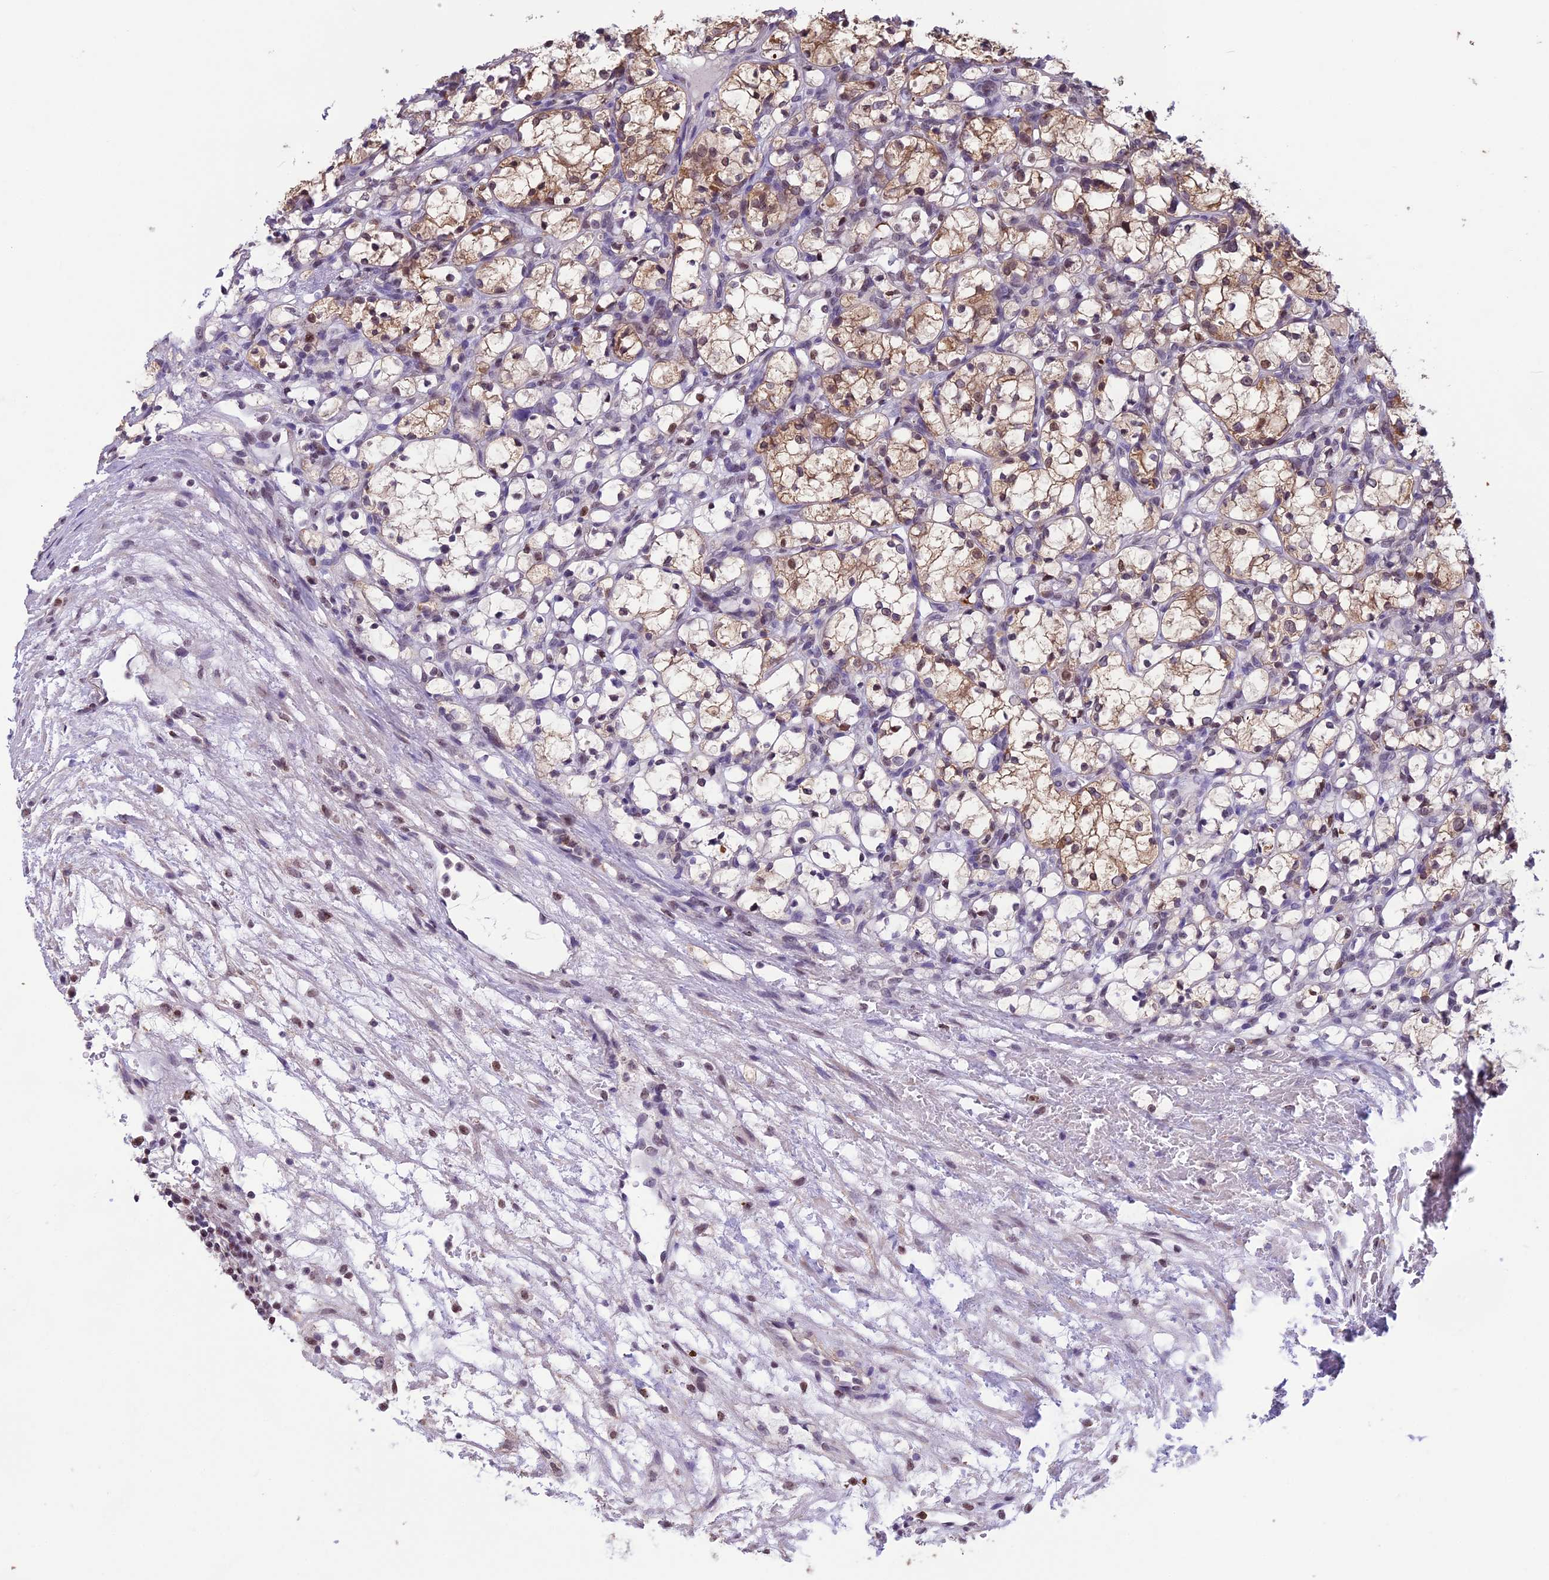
{"staining": {"intensity": "moderate", "quantity": "25%-75%", "location": "cytoplasmic/membranous,nuclear"}, "tissue": "renal cancer", "cell_type": "Tumor cells", "image_type": "cancer", "snomed": [{"axis": "morphology", "description": "Adenocarcinoma, NOS"}, {"axis": "topography", "description": "Kidney"}], "caption": "Immunohistochemical staining of renal cancer (adenocarcinoma) displays medium levels of moderate cytoplasmic/membranous and nuclear positivity in about 25%-75% of tumor cells.", "gene": "MIS12", "patient": {"sex": "female", "age": 69}}